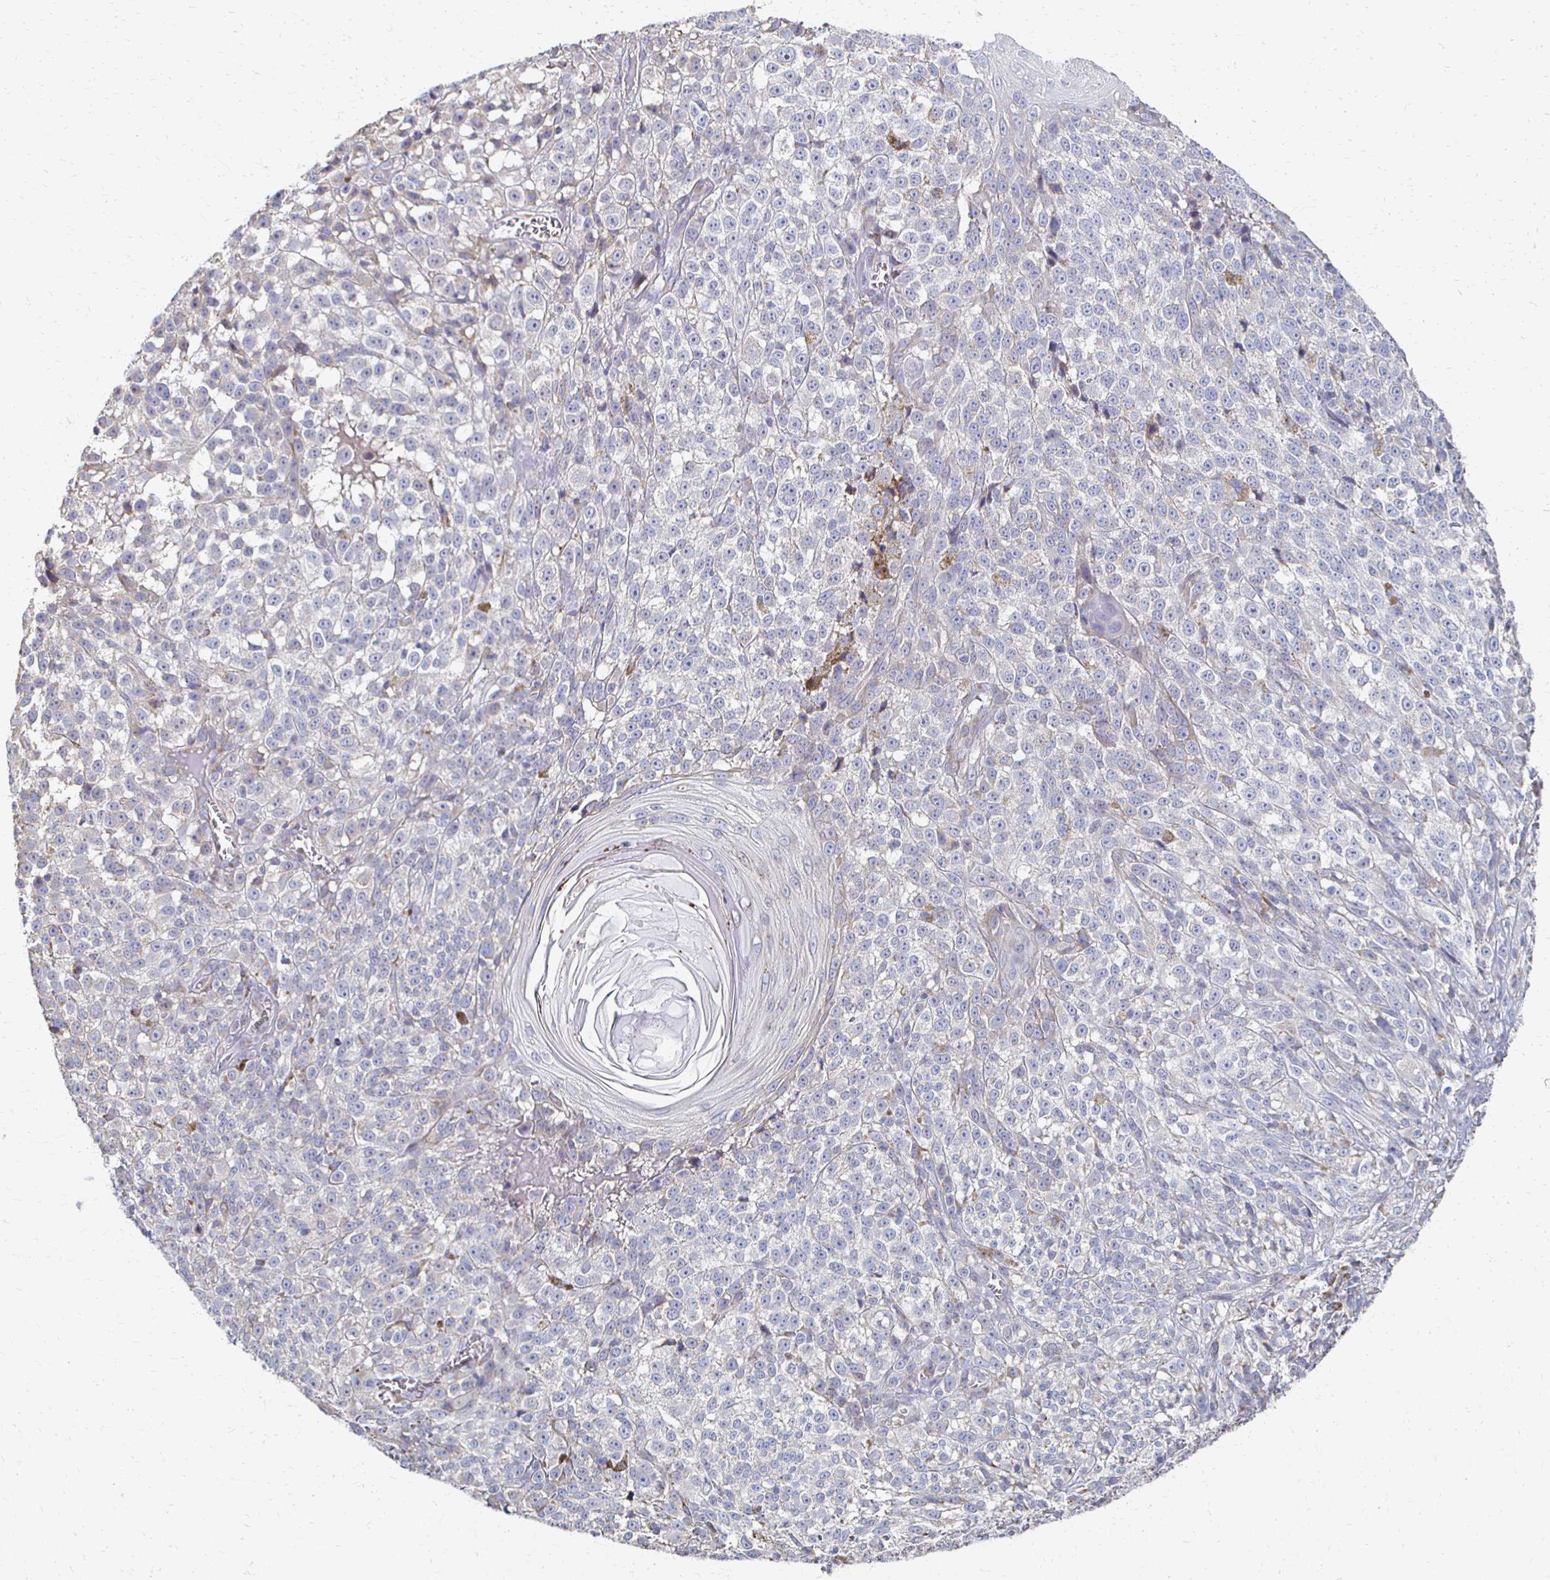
{"staining": {"intensity": "negative", "quantity": "none", "location": "none"}, "tissue": "melanoma", "cell_type": "Tumor cells", "image_type": "cancer", "snomed": [{"axis": "morphology", "description": "Malignant melanoma, NOS"}, {"axis": "topography", "description": "Skin"}], "caption": "Tumor cells are negative for brown protein staining in melanoma.", "gene": "ATP1A3", "patient": {"sex": "male", "age": 79}}